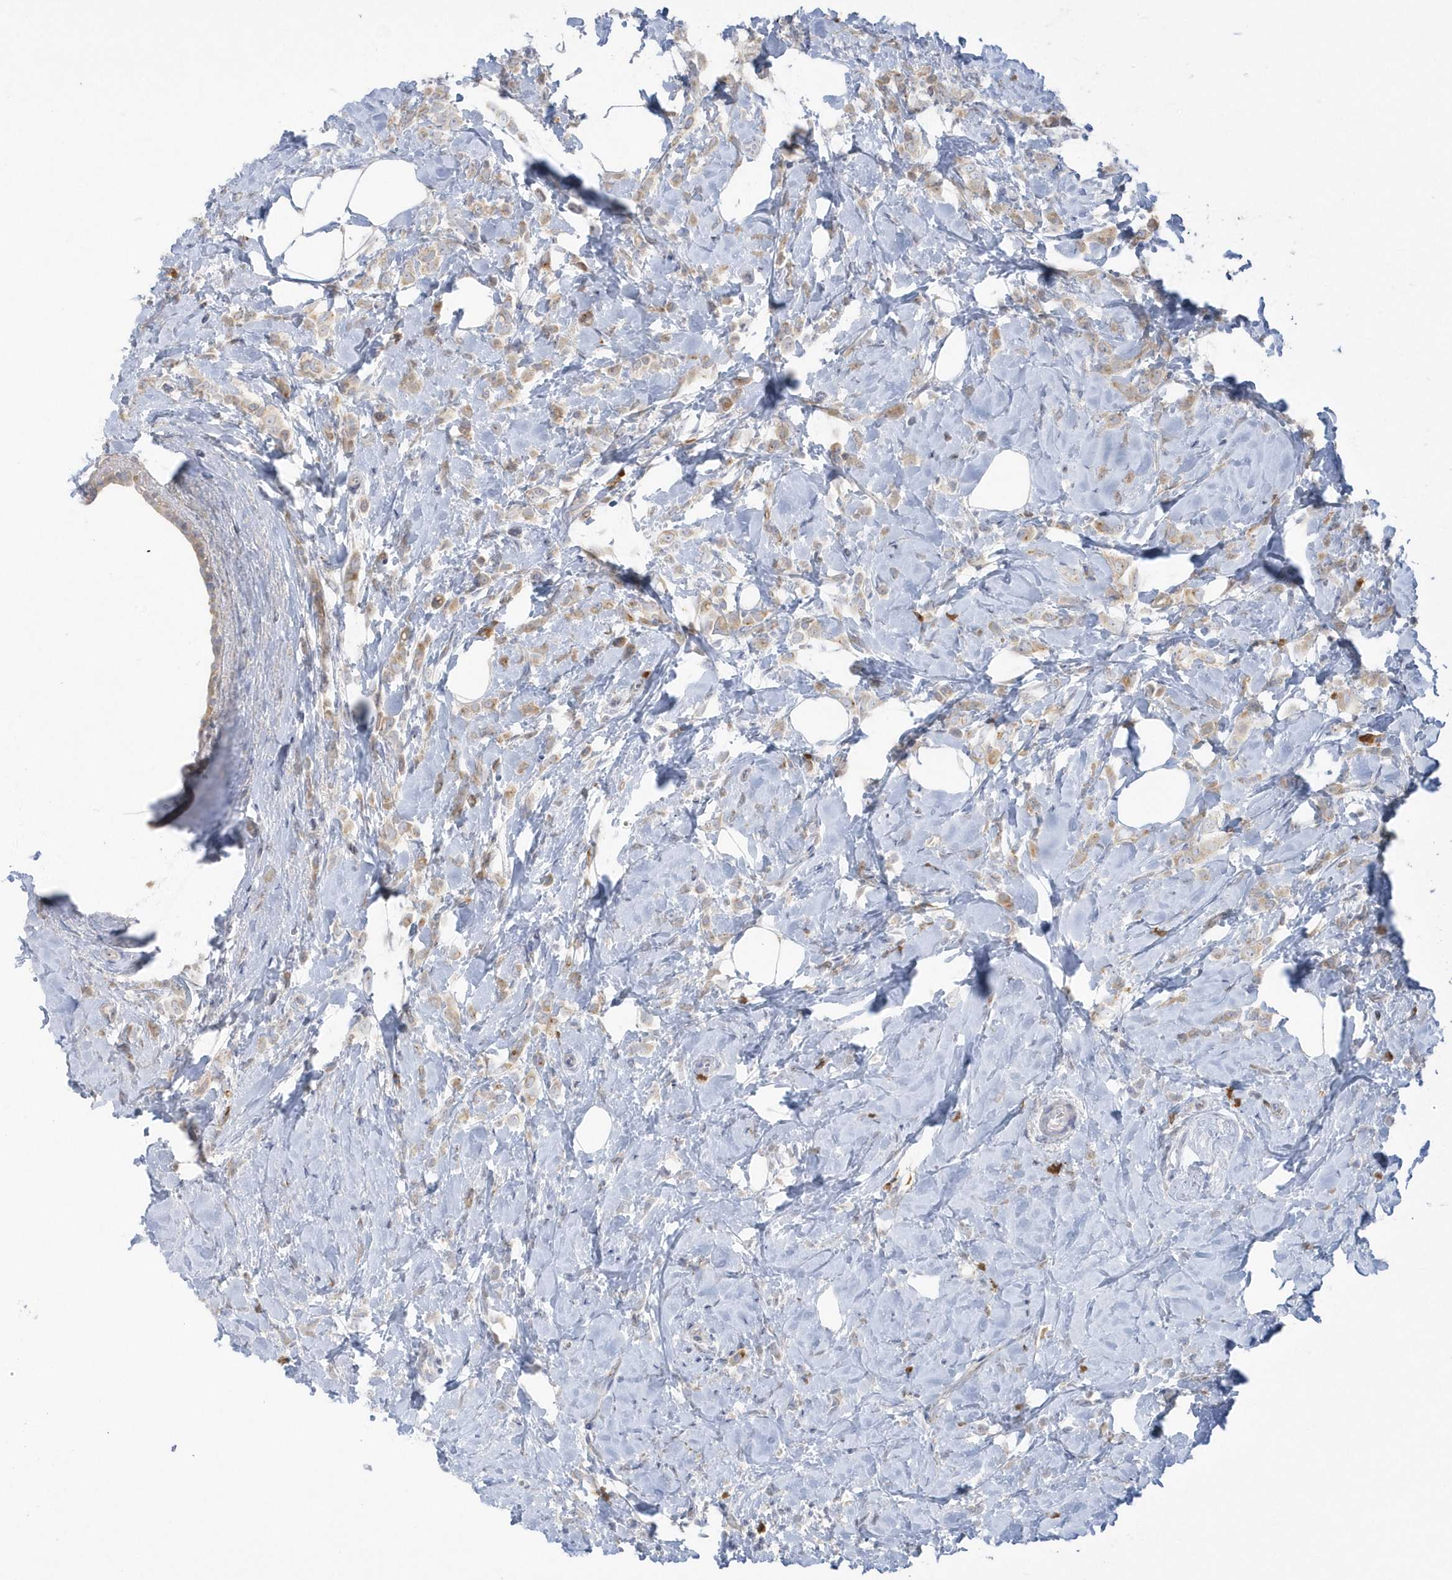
{"staining": {"intensity": "weak", "quantity": ">75%", "location": "cytoplasmic/membranous"}, "tissue": "breast cancer", "cell_type": "Tumor cells", "image_type": "cancer", "snomed": [{"axis": "morphology", "description": "Lobular carcinoma"}, {"axis": "topography", "description": "Breast"}], "caption": "Protein expression analysis of lobular carcinoma (breast) demonstrates weak cytoplasmic/membranous positivity in about >75% of tumor cells.", "gene": "SEMA3D", "patient": {"sex": "female", "age": 47}}